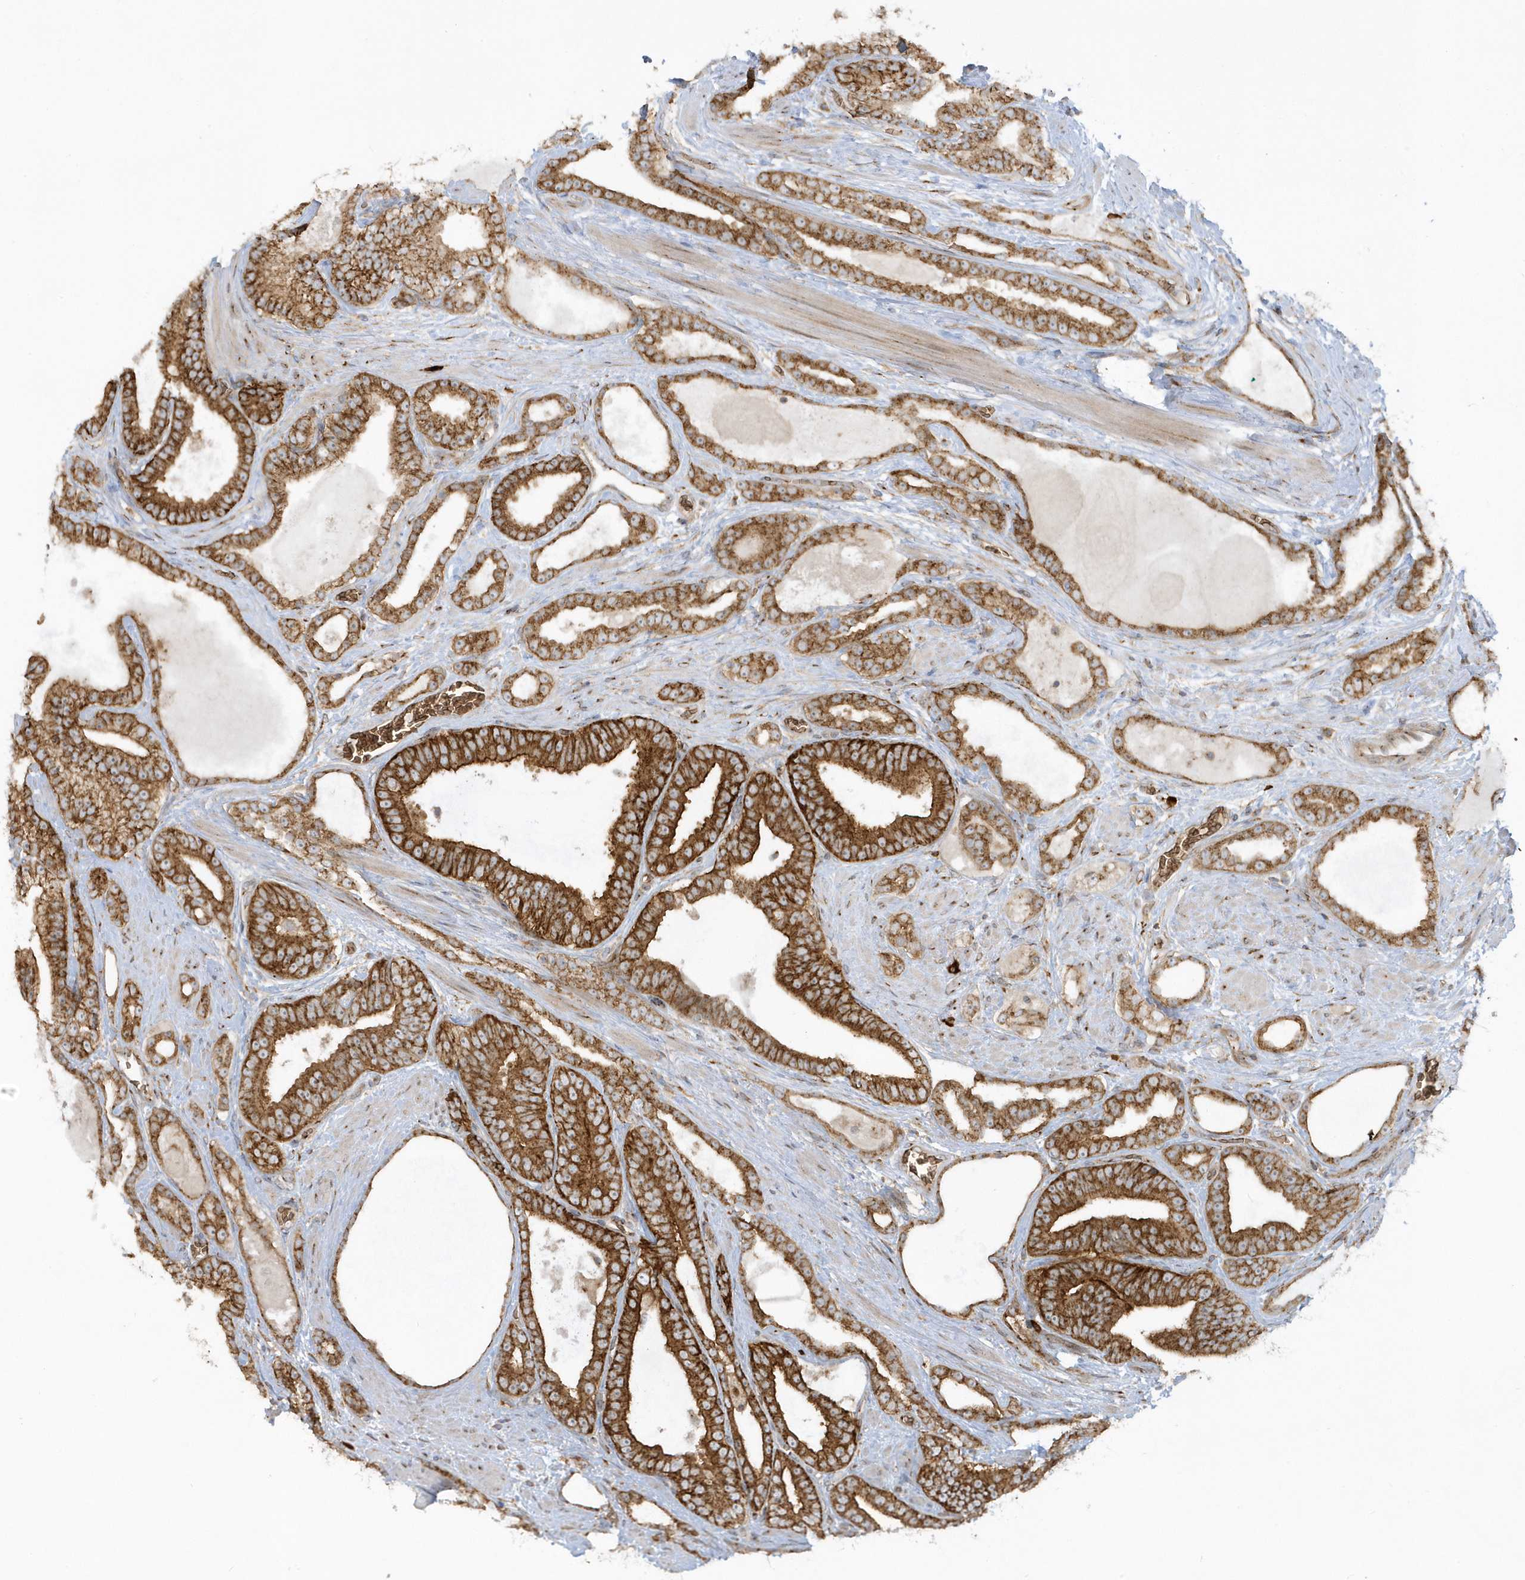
{"staining": {"intensity": "strong", "quantity": ">75%", "location": "cytoplasmic/membranous"}, "tissue": "prostate cancer", "cell_type": "Tumor cells", "image_type": "cancer", "snomed": [{"axis": "morphology", "description": "Adenocarcinoma, High grade"}, {"axis": "topography", "description": "Prostate"}], "caption": "Human prostate cancer (high-grade adenocarcinoma) stained with a brown dye shows strong cytoplasmic/membranous positive positivity in about >75% of tumor cells.", "gene": "RPP40", "patient": {"sex": "male", "age": 60}}